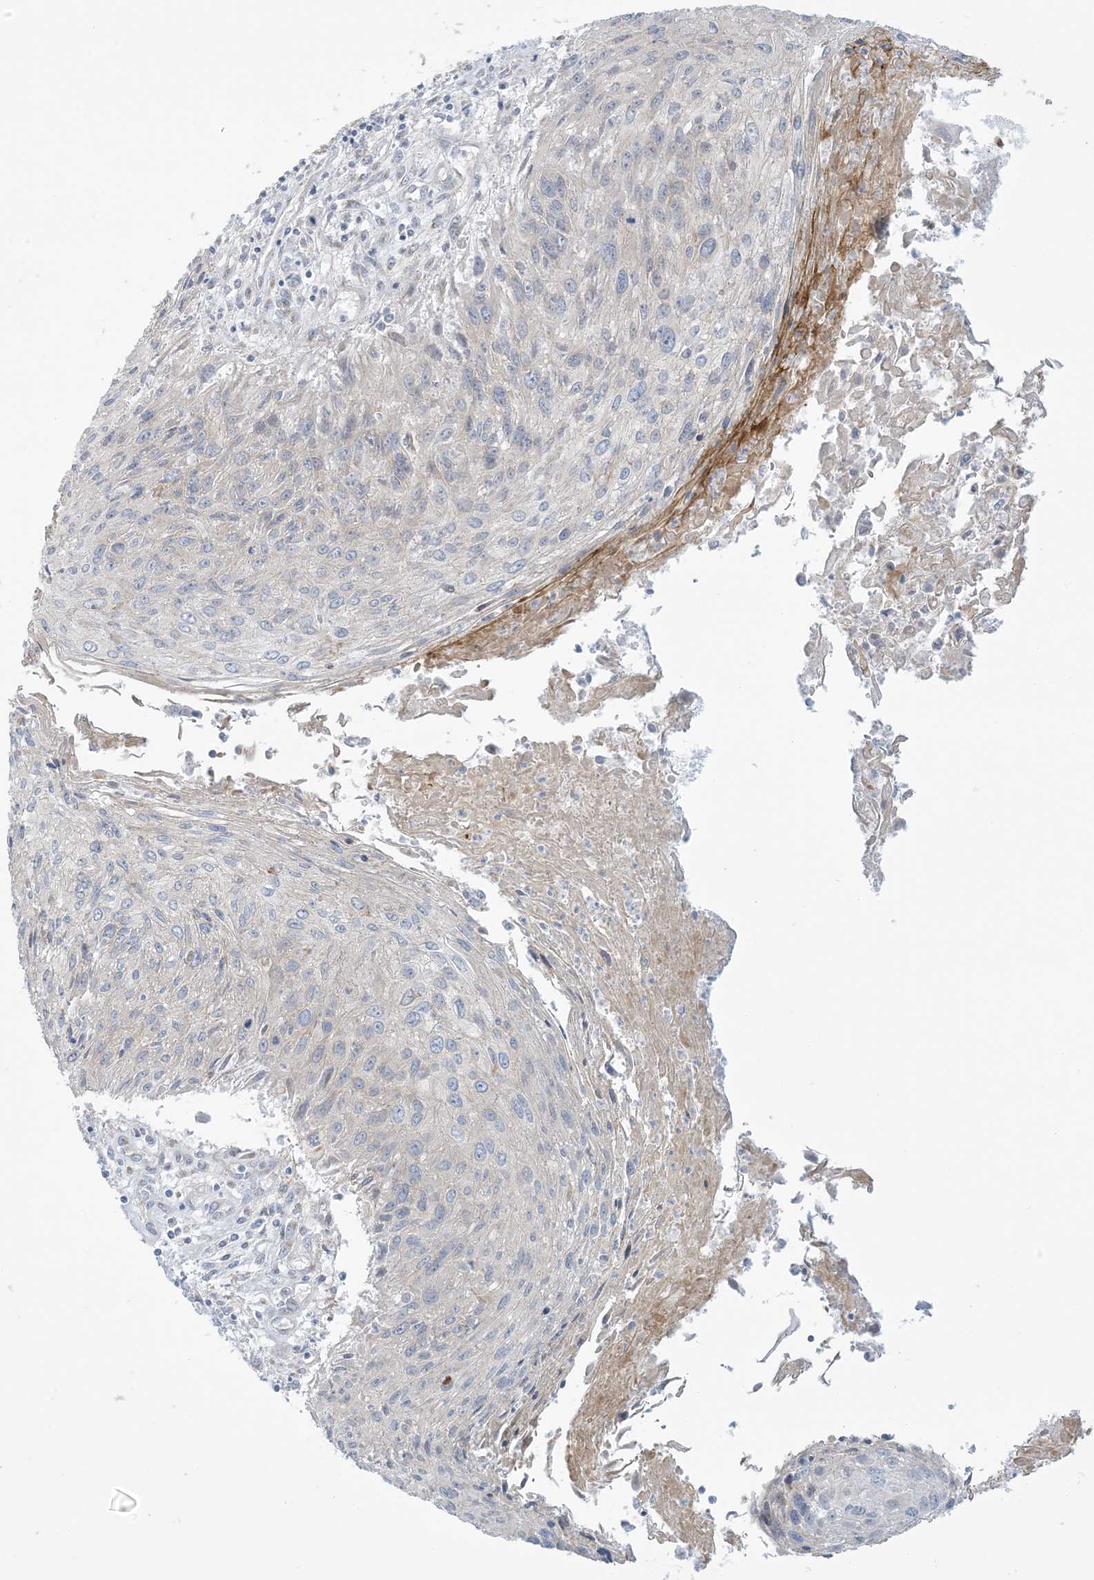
{"staining": {"intensity": "negative", "quantity": "none", "location": "none"}, "tissue": "cervical cancer", "cell_type": "Tumor cells", "image_type": "cancer", "snomed": [{"axis": "morphology", "description": "Squamous cell carcinoma, NOS"}, {"axis": "topography", "description": "Cervix"}], "caption": "A high-resolution photomicrograph shows immunohistochemistry staining of cervical cancer, which displays no significant positivity in tumor cells. (Stains: DAB IHC with hematoxylin counter stain, Microscopy: brightfield microscopy at high magnification).", "gene": "AFTPH", "patient": {"sex": "female", "age": 51}}